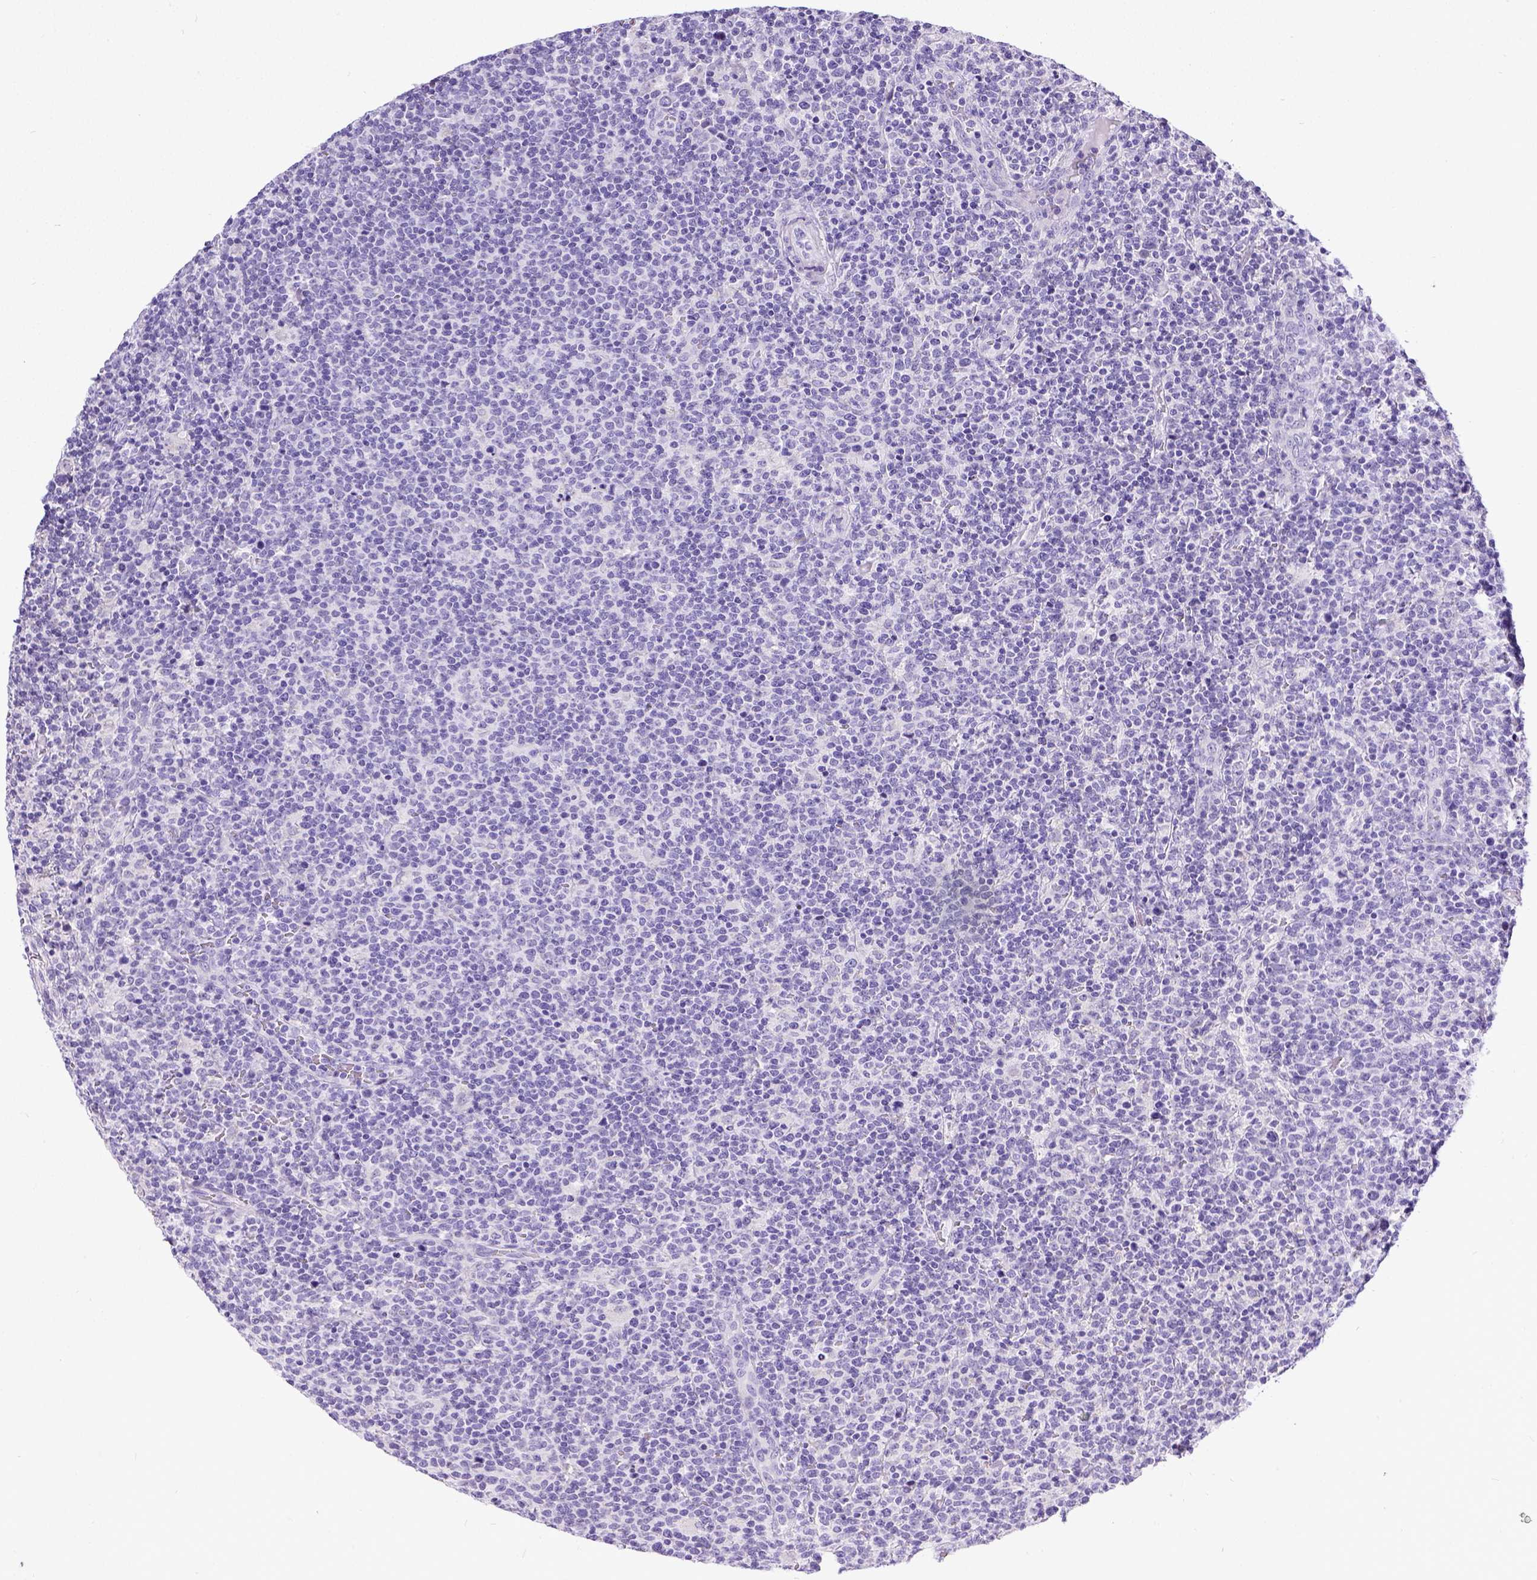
{"staining": {"intensity": "negative", "quantity": "none", "location": "none"}, "tissue": "lymphoma", "cell_type": "Tumor cells", "image_type": "cancer", "snomed": [{"axis": "morphology", "description": "Malignant lymphoma, non-Hodgkin's type, High grade"}, {"axis": "topography", "description": "Lymph node"}], "caption": "Immunohistochemistry image of high-grade malignant lymphoma, non-Hodgkin's type stained for a protein (brown), which shows no staining in tumor cells.", "gene": "SATB2", "patient": {"sex": "male", "age": 61}}